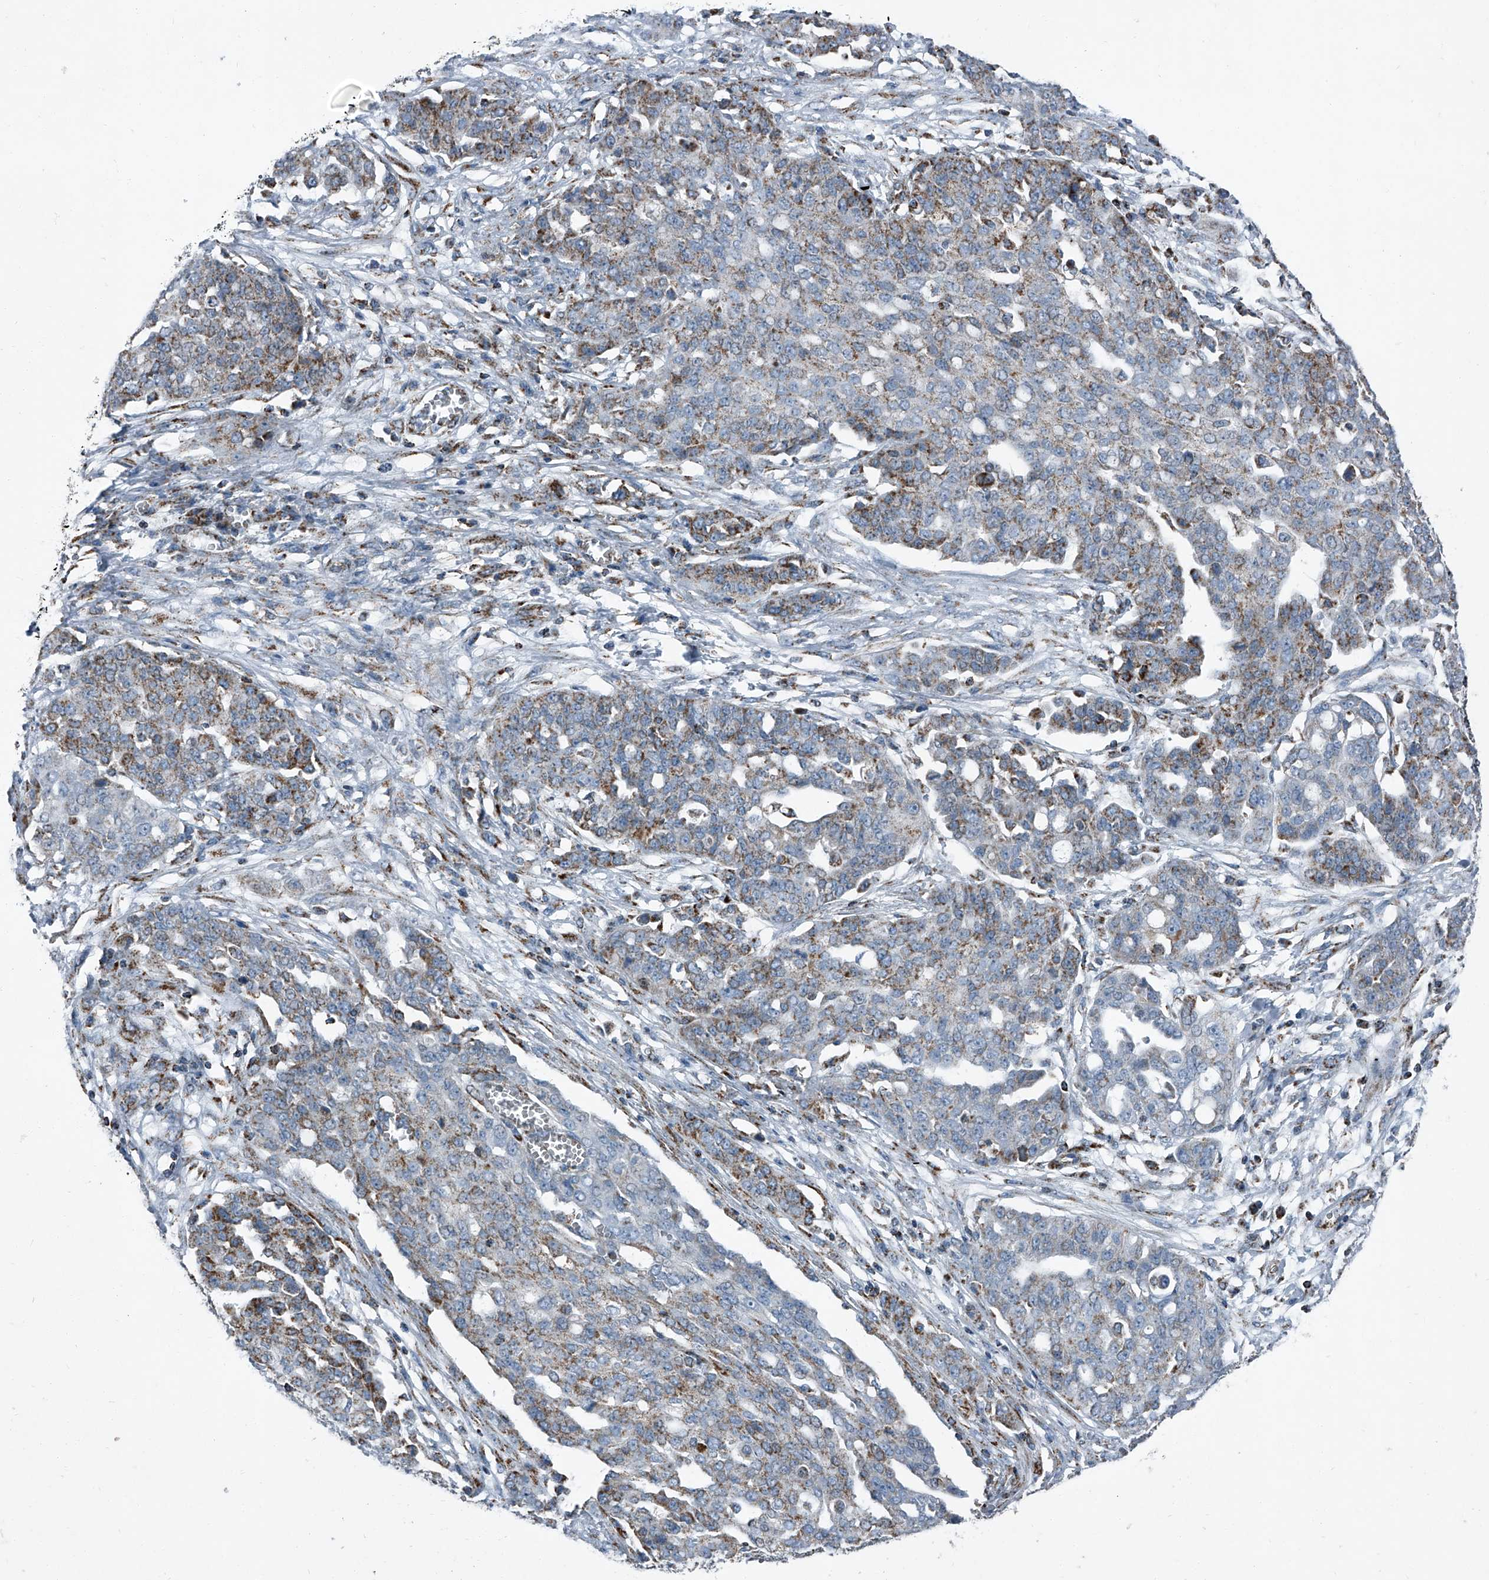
{"staining": {"intensity": "moderate", "quantity": "25%-75%", "location": "cytoplasmic/membranous"}, "tissue": "ovarian cancer", "cell_type": "Tumor cells", "image_type": "cancer", "snomed": [{"axis": "morphology", "description": "Cystadenocarcinoma, serous, NOS"}, {"axis": "topography", "description": "Soft tissue"}, {"axis": "topography", "description": "Ovary"}], "caption": "Ovarian cancer (serous cystadenocarcinoma) stained for a protein demonstrates moderate cytoplasmic/membranous positivity in tumor cells.", "gene": "CHRNA7", "patient": {"sex": "female", "age": 57}}